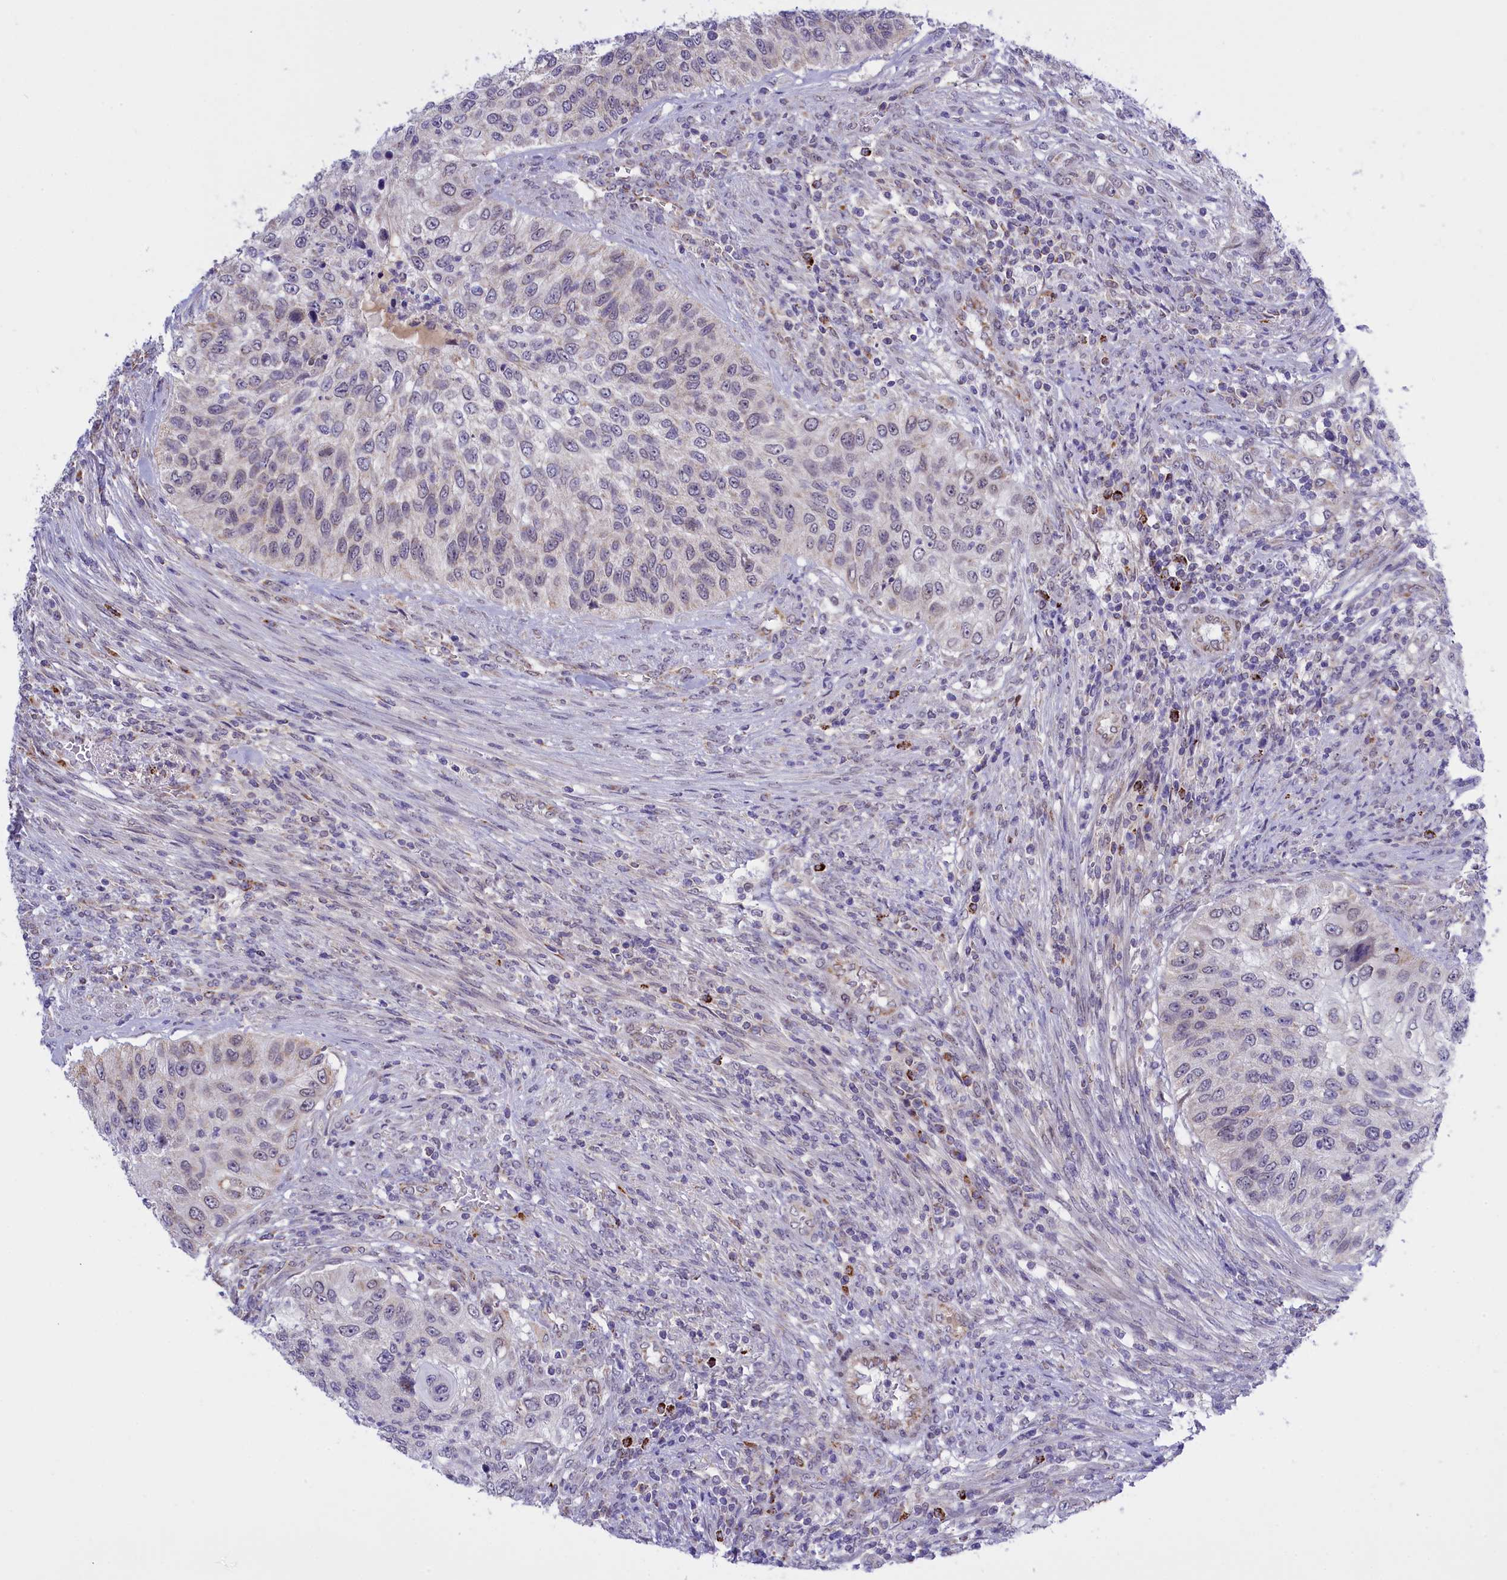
{"staining": {"intensity": "weak", "quantity": "<25%", "location": "cytoplasmic/membranous"}, "tissue": "urothelial cancer", "cell_type": "Tumor cells", "image_type": "cancer", "snomed": [{"axis": "morphology", "description": "Urothelial carcinoma, High grade"}, {"axis": "topography", "description": "Urinary bladder"}], "caption": "High power microscopy micrograph of an immunohistochemistry (IHC) micrograph of urothelial carcinoma (high-grade), revealing no significant expression in tumor cells.", "gene": "FAM149B1", "patient": {"sex": "female", "age": 60}}